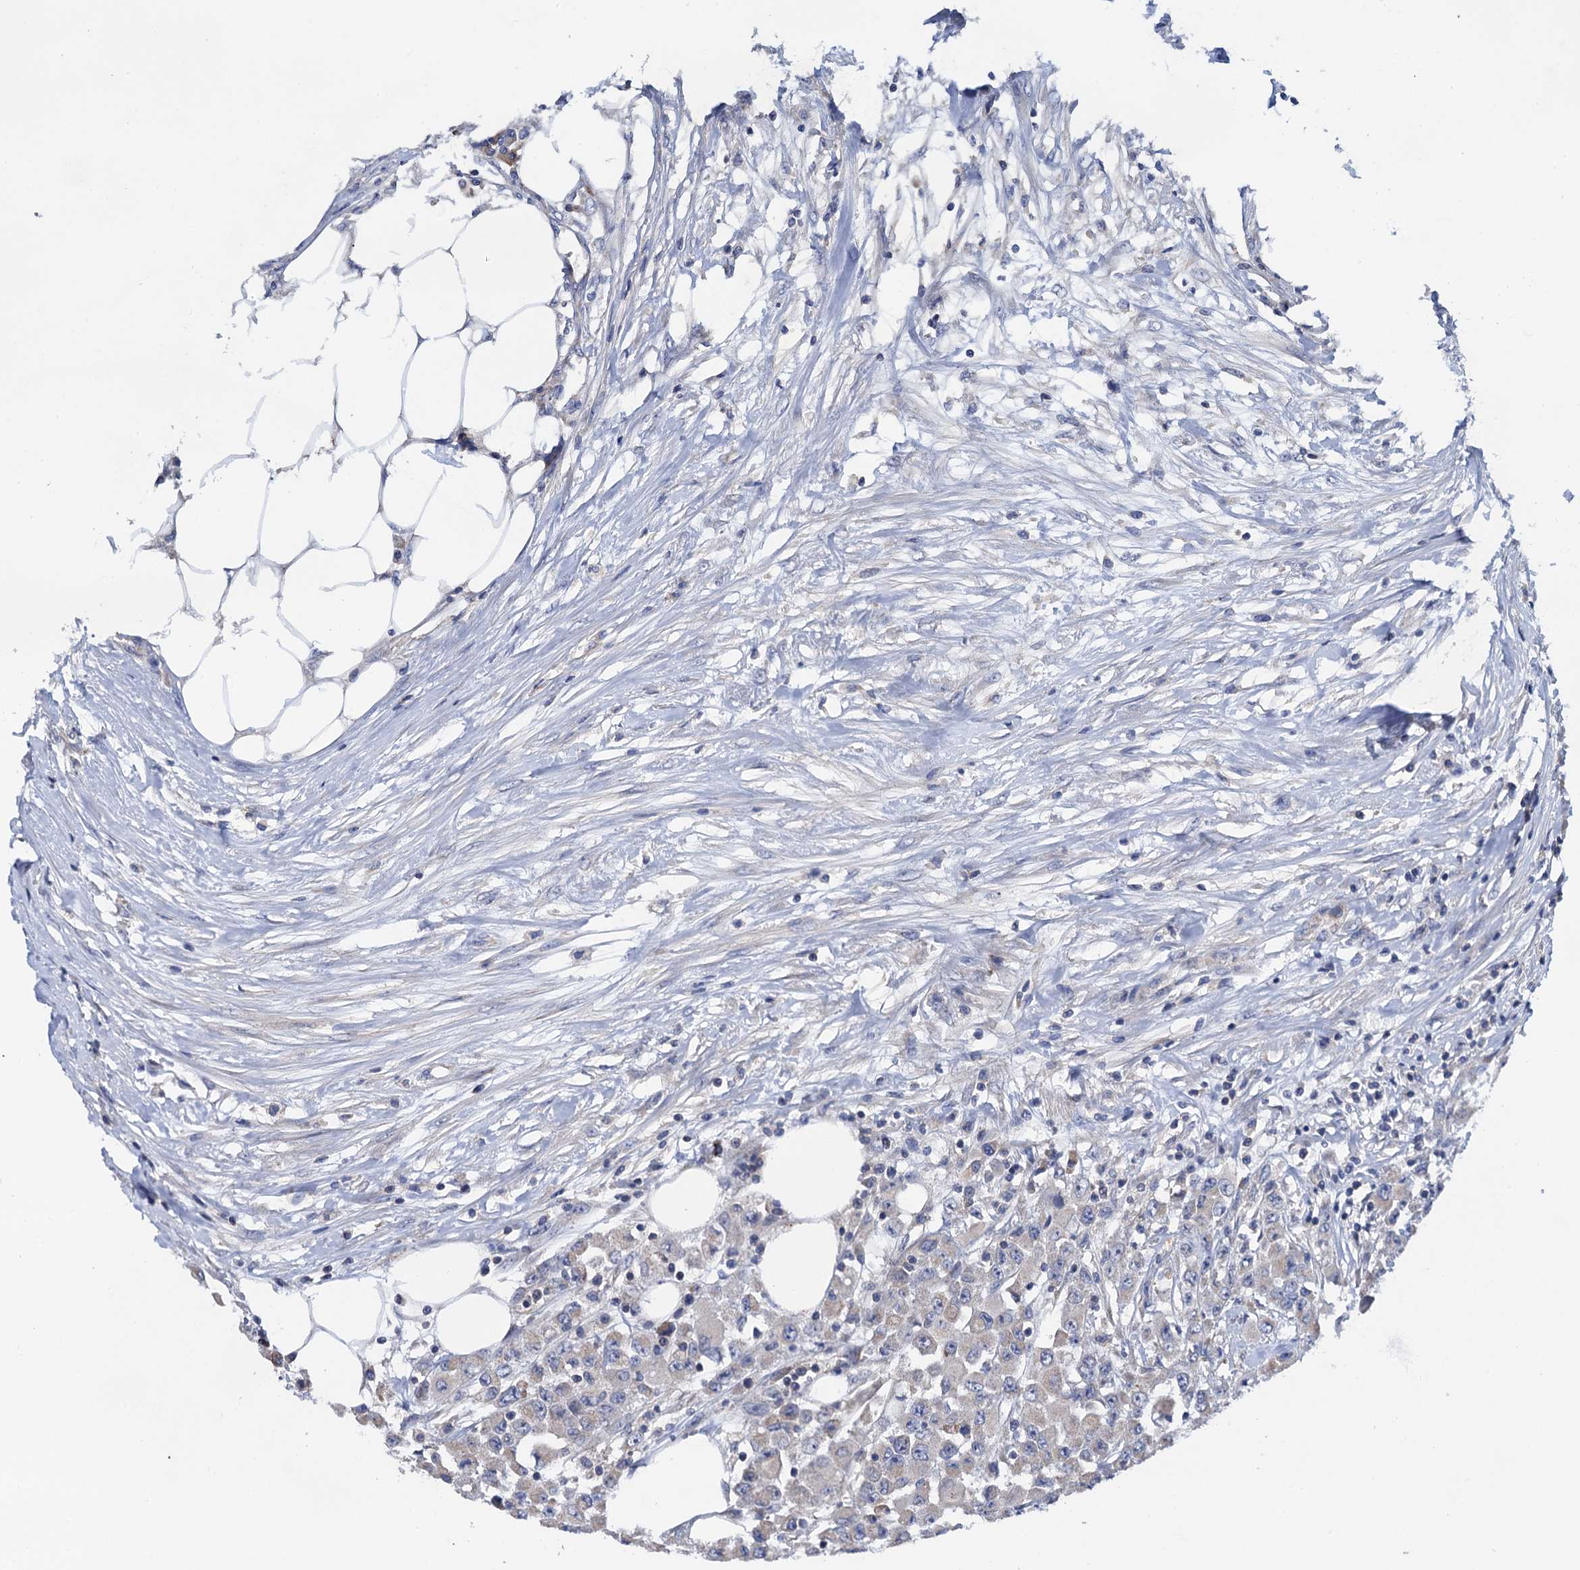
{"staining": {"intensity": "negative", "quantity": "none", "location": "none"}, "tissue": "colorectal cancer", "cell_type": "Tumor cells", "image_type": "cancer", "snomed": [{"axis": "morphology", "description": "Adenocarcinoma, NOS"}, {"axis": "topography", "description": "Colon"}], "caption": "Tumor cells are negative for protein expression in human adenocarcinoma (colorectal).", "gene": "MRPL48", "patient": {"sex": "male", "age": 51}}